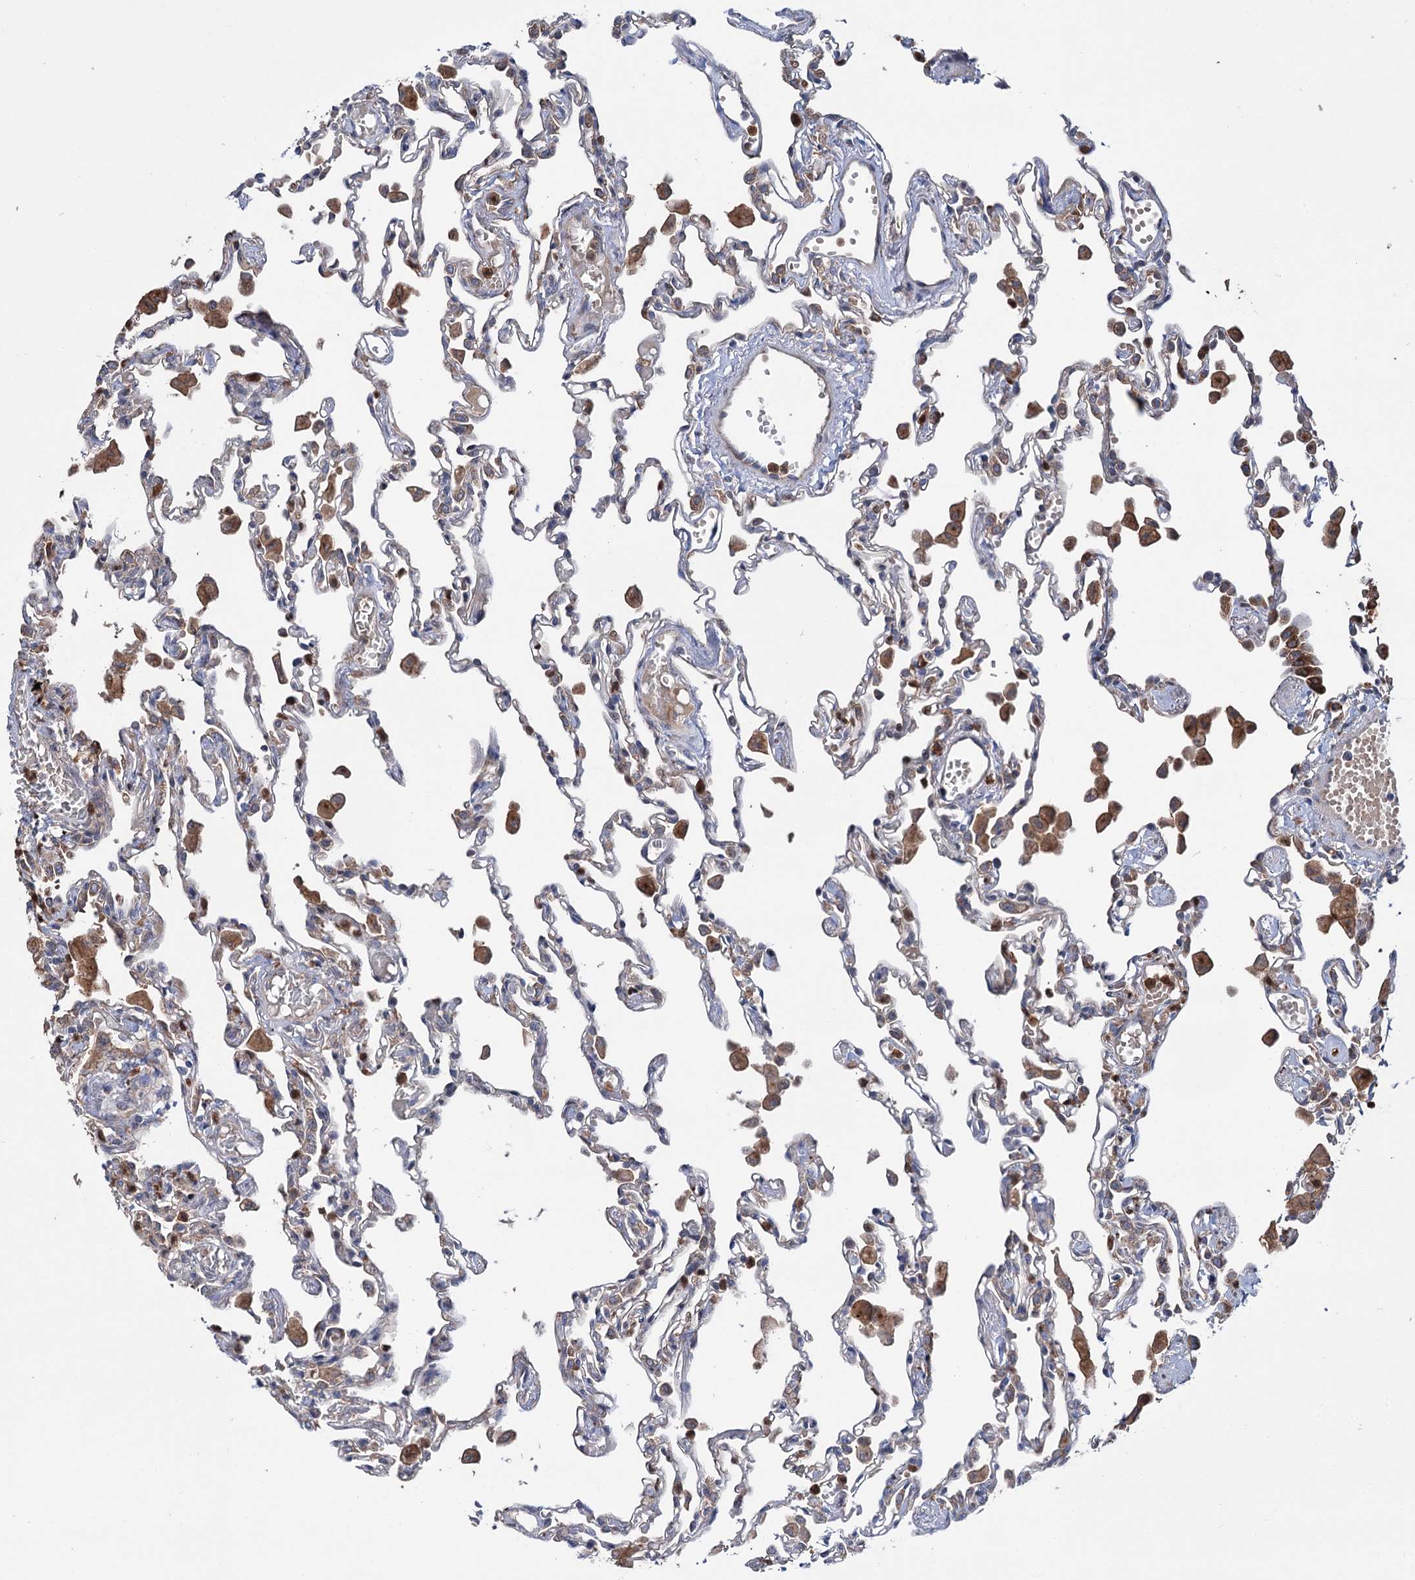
{"staining": {"intensity": "moderate", "quantity": "<25%", "location": "cytoplasmic/membranous"}, "tissue": "lung", "cell_type": "Alveolar cells", "image_type": "normal", "snomed": [{"axis": "morphology", "description": "Normal tissue, NOS"}, {"axis": "topography", "description": "Bronchus"}, {"axis": "topography", "description": "Lung"}], "caption": "Alveolar cells exhibit low levels of moderate cytoplasmic/membranous expression in approximately <25% of cells in benign human lung.", "gene": "PTPN3", "patient": {"sex": "female", "age": 49}}